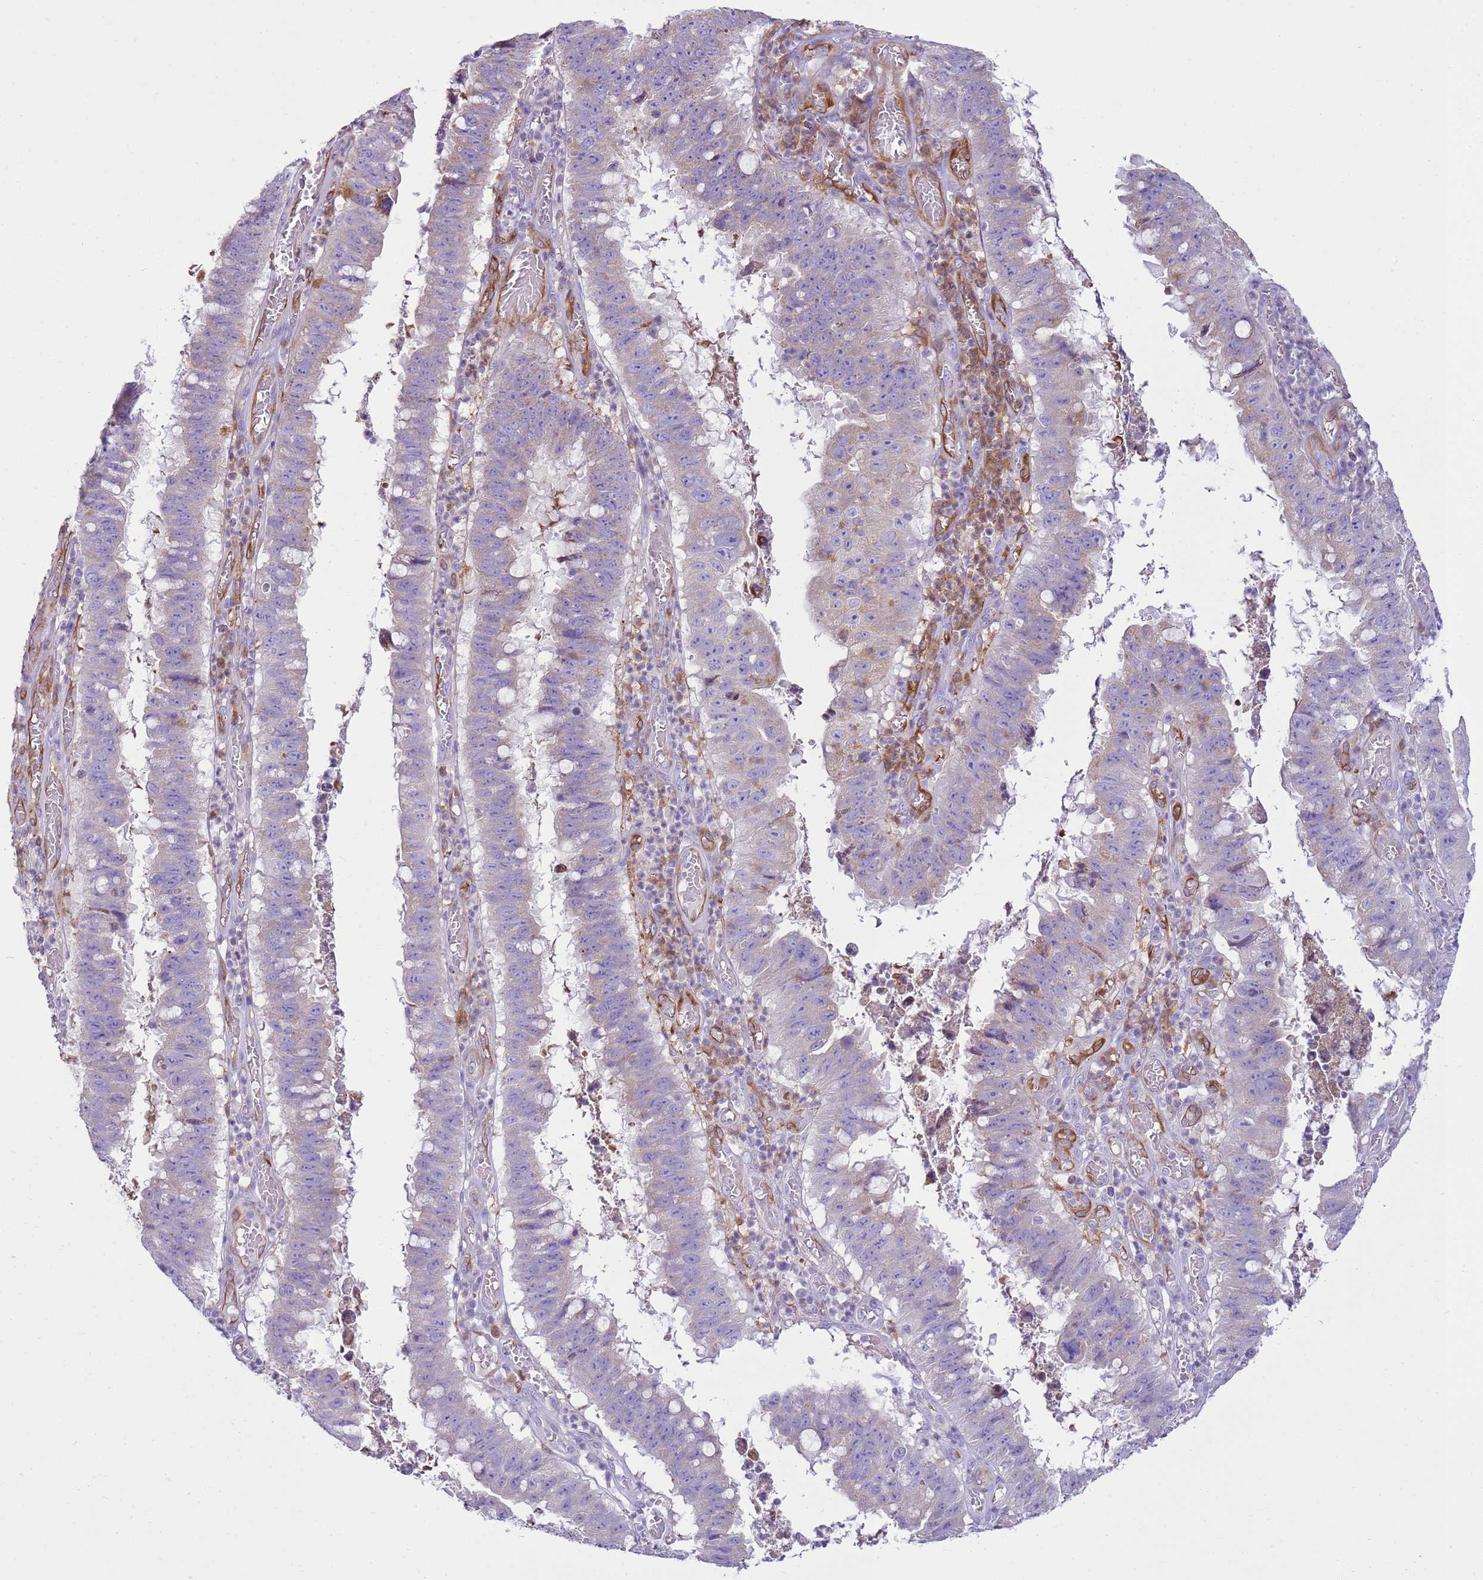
{"staining": {"intensity": "weak", "quantity": "<25%", "location": "cytoplasmic/membranous"}, "tissue": "stomach cancer", "cell_type": "Tumor cells", "image_type": "cancer", "snomed": [{"axis": "morphology", "description": "Adenocarcinoma, NOS"}, {"axis": "topography", "description": "Stomach"}], "caption": "Tumor cells are negative for protein expression in human stomach adenocarcinoma.", "gene": "SNX21", "patient": {"sex": "male", "age": 59}}